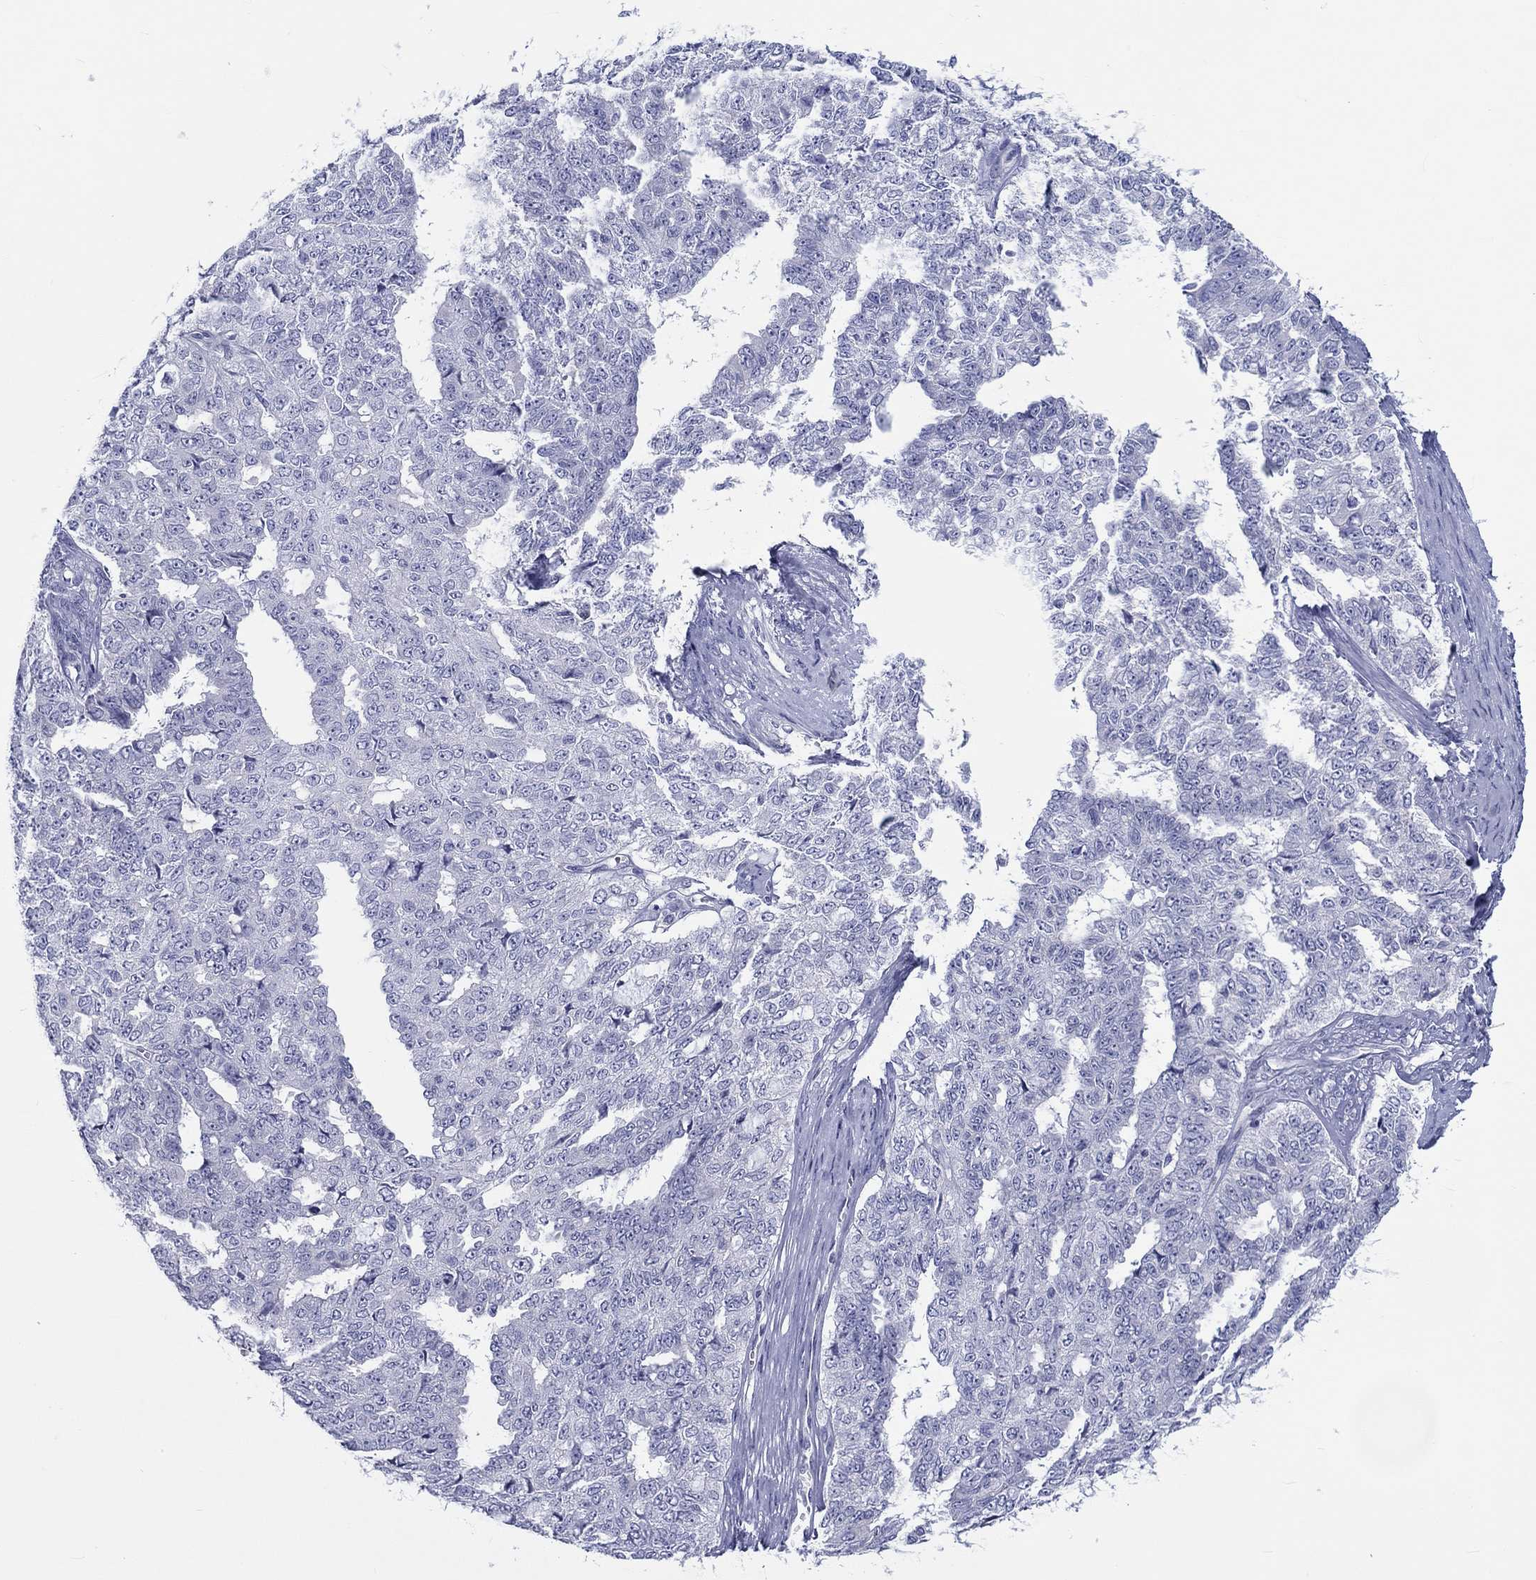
{"staining": {"intensity": "negative", "quantity": "none", "location": "none"}, "tissue": "ovarian cancer", "cell_type": "Tumor cells", "image_type": "cancer", "snomed": [{"axis": "morphology", "description": "Cystadenocarcinoma, serous, NOS"}, {"axis": "topography", "description": "Ovary"}], "caption": "This photomicrograph is of ovarian serous cystadenocarcinoma stained with immunohistochemistry to label a protein in brown with the nuclei are counter-stained blue. There is no expression in tumor cells. (Immunohistochemistry, brightfield microscopy, high magnification).", "gene": "H1-1", "patient": {"sex": "female", "age": 71}}